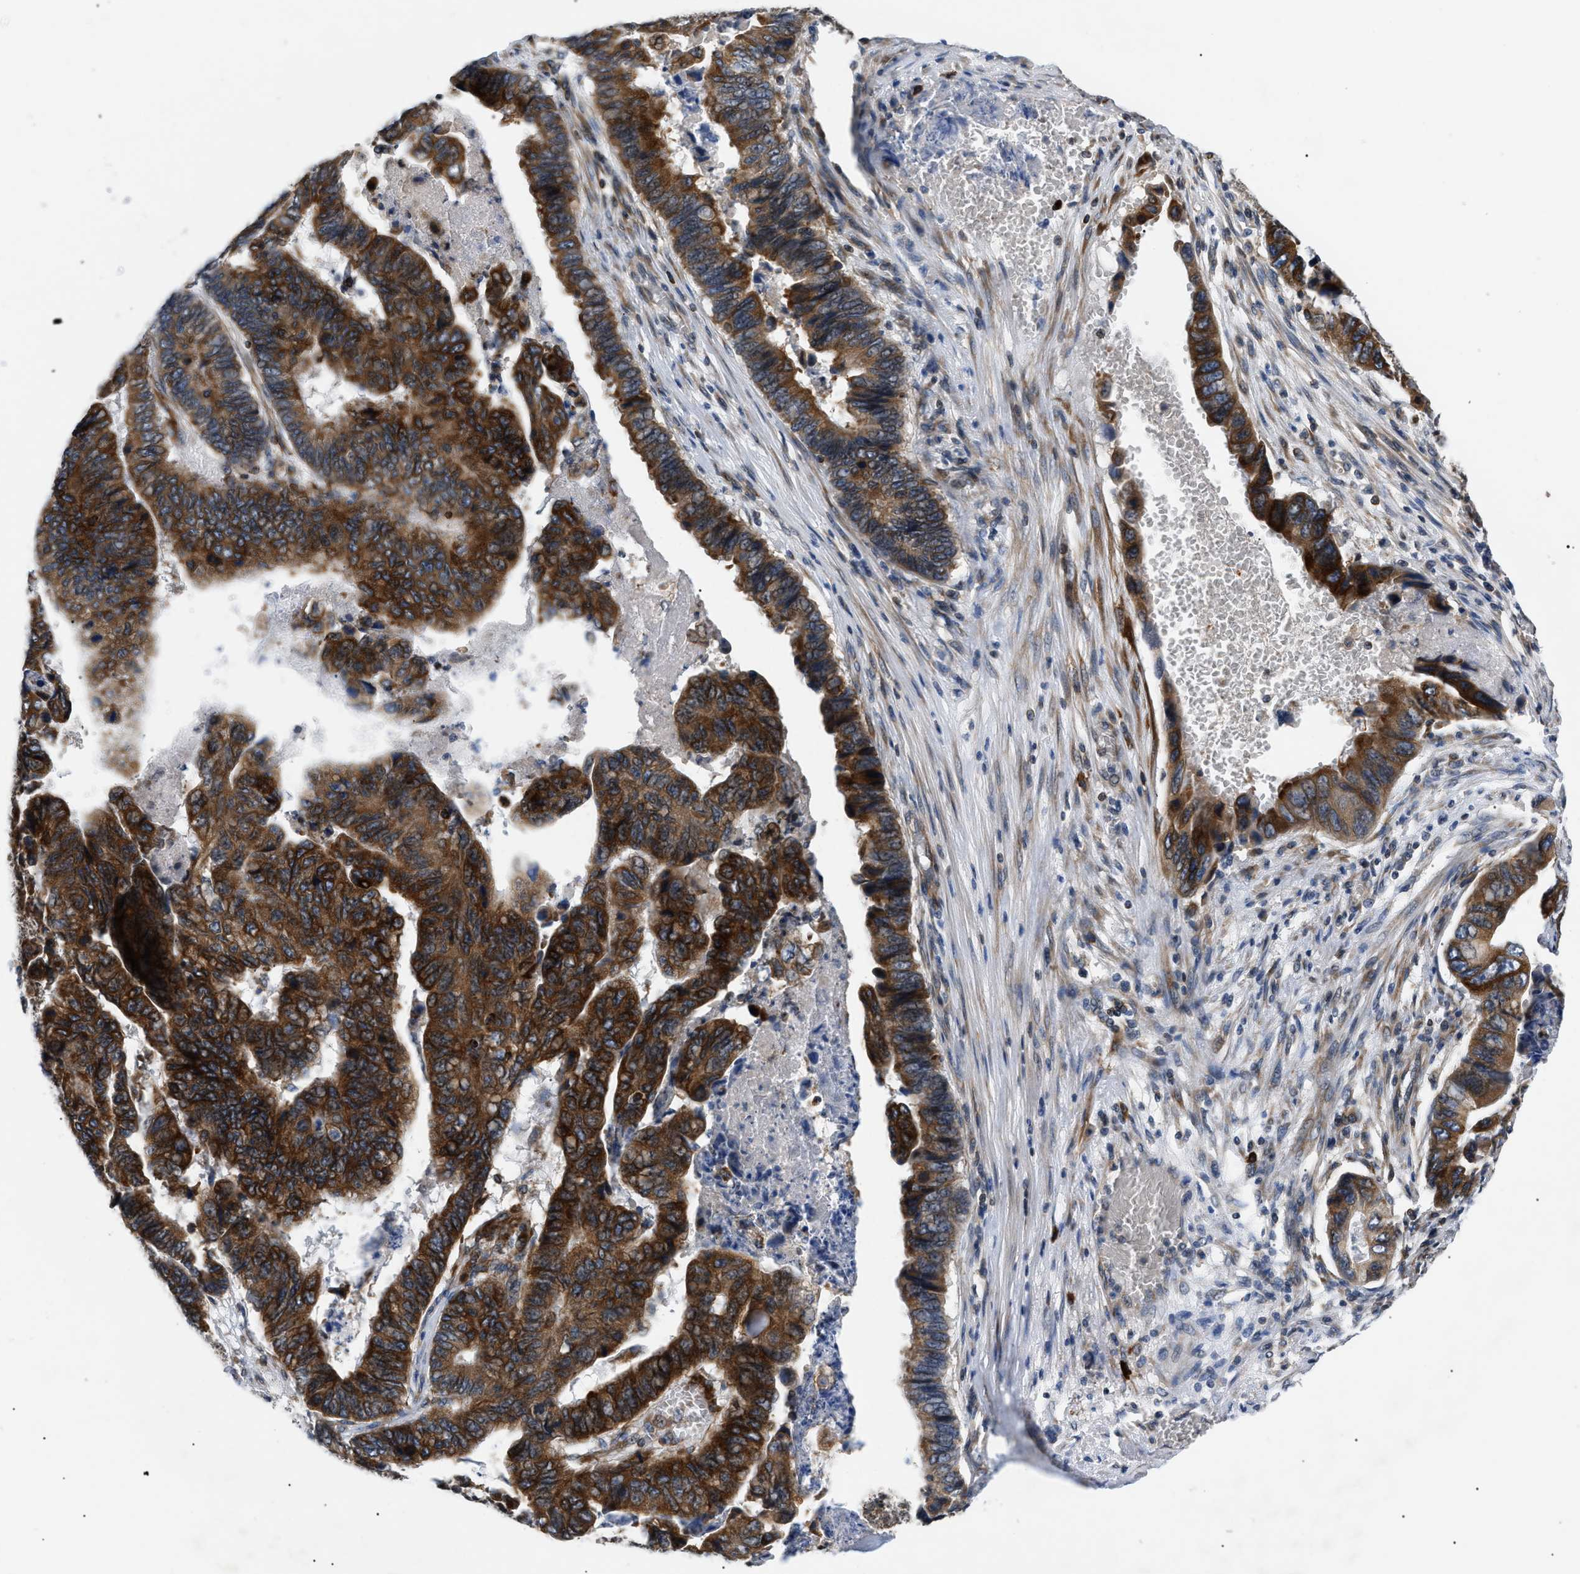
{"staining": {"intensity": "strong", "quantity": ">75%", "location": "cytoplasmic/membranous"}, "tissue": "stomach cancer", "cell_type": "Tumor cells", "image_type": "cancer", "snomed": [{"axis": "morphology", "description": "Adenocarcinoma, NOS"}, {"axis": "topography", "description": "Stomach, lower"}], "caption": "A high amount of strong cytoplasmic/membranous positivity is identified in approximately >75% of tumor cells in stomach cancer tissue.", "gene": "DERL1", "patient": {"sex": "male", "age": 77}}